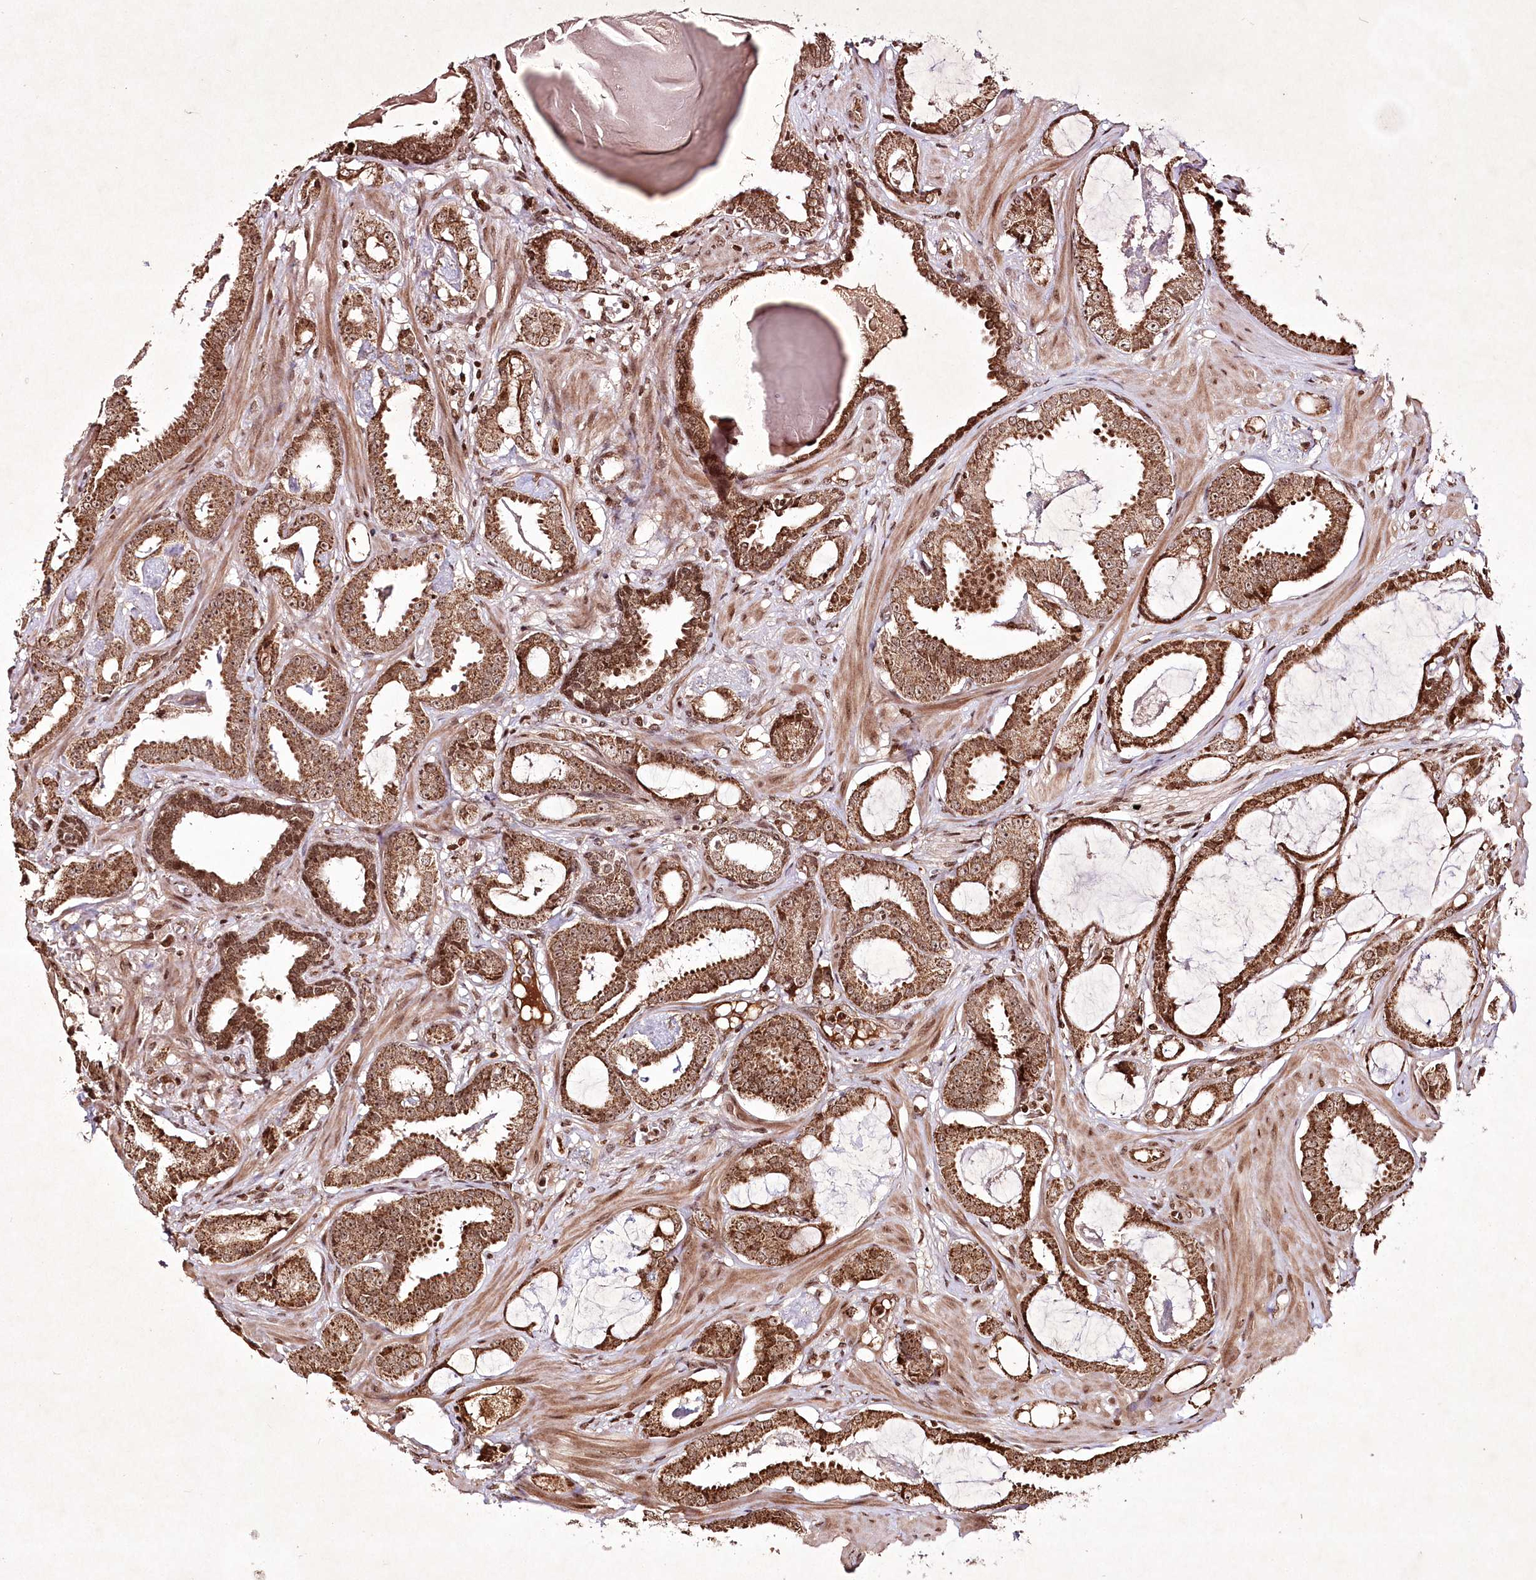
{"staining": {"intensity": "moderate", "quantity": ">75%", "location": "cytoplasmic/membranous,nuclear"}, "tissue": "prostate cancer", "cell_type": "Tumor cells", "image_type": "cancer", "snomed": [{"axis": "morphology", "description": "Adenocarcinoma, Low grade"}, {"axis": "topography", "description": "Prostate"}], "caption": "The immunohistochemical stain labels moderate cytoplasmic/membranous and nuclear positivity in tumor cells of prostate cancer tissue.", "gene": "CARM1", "patient": {"sex": "male", "age": 53}}